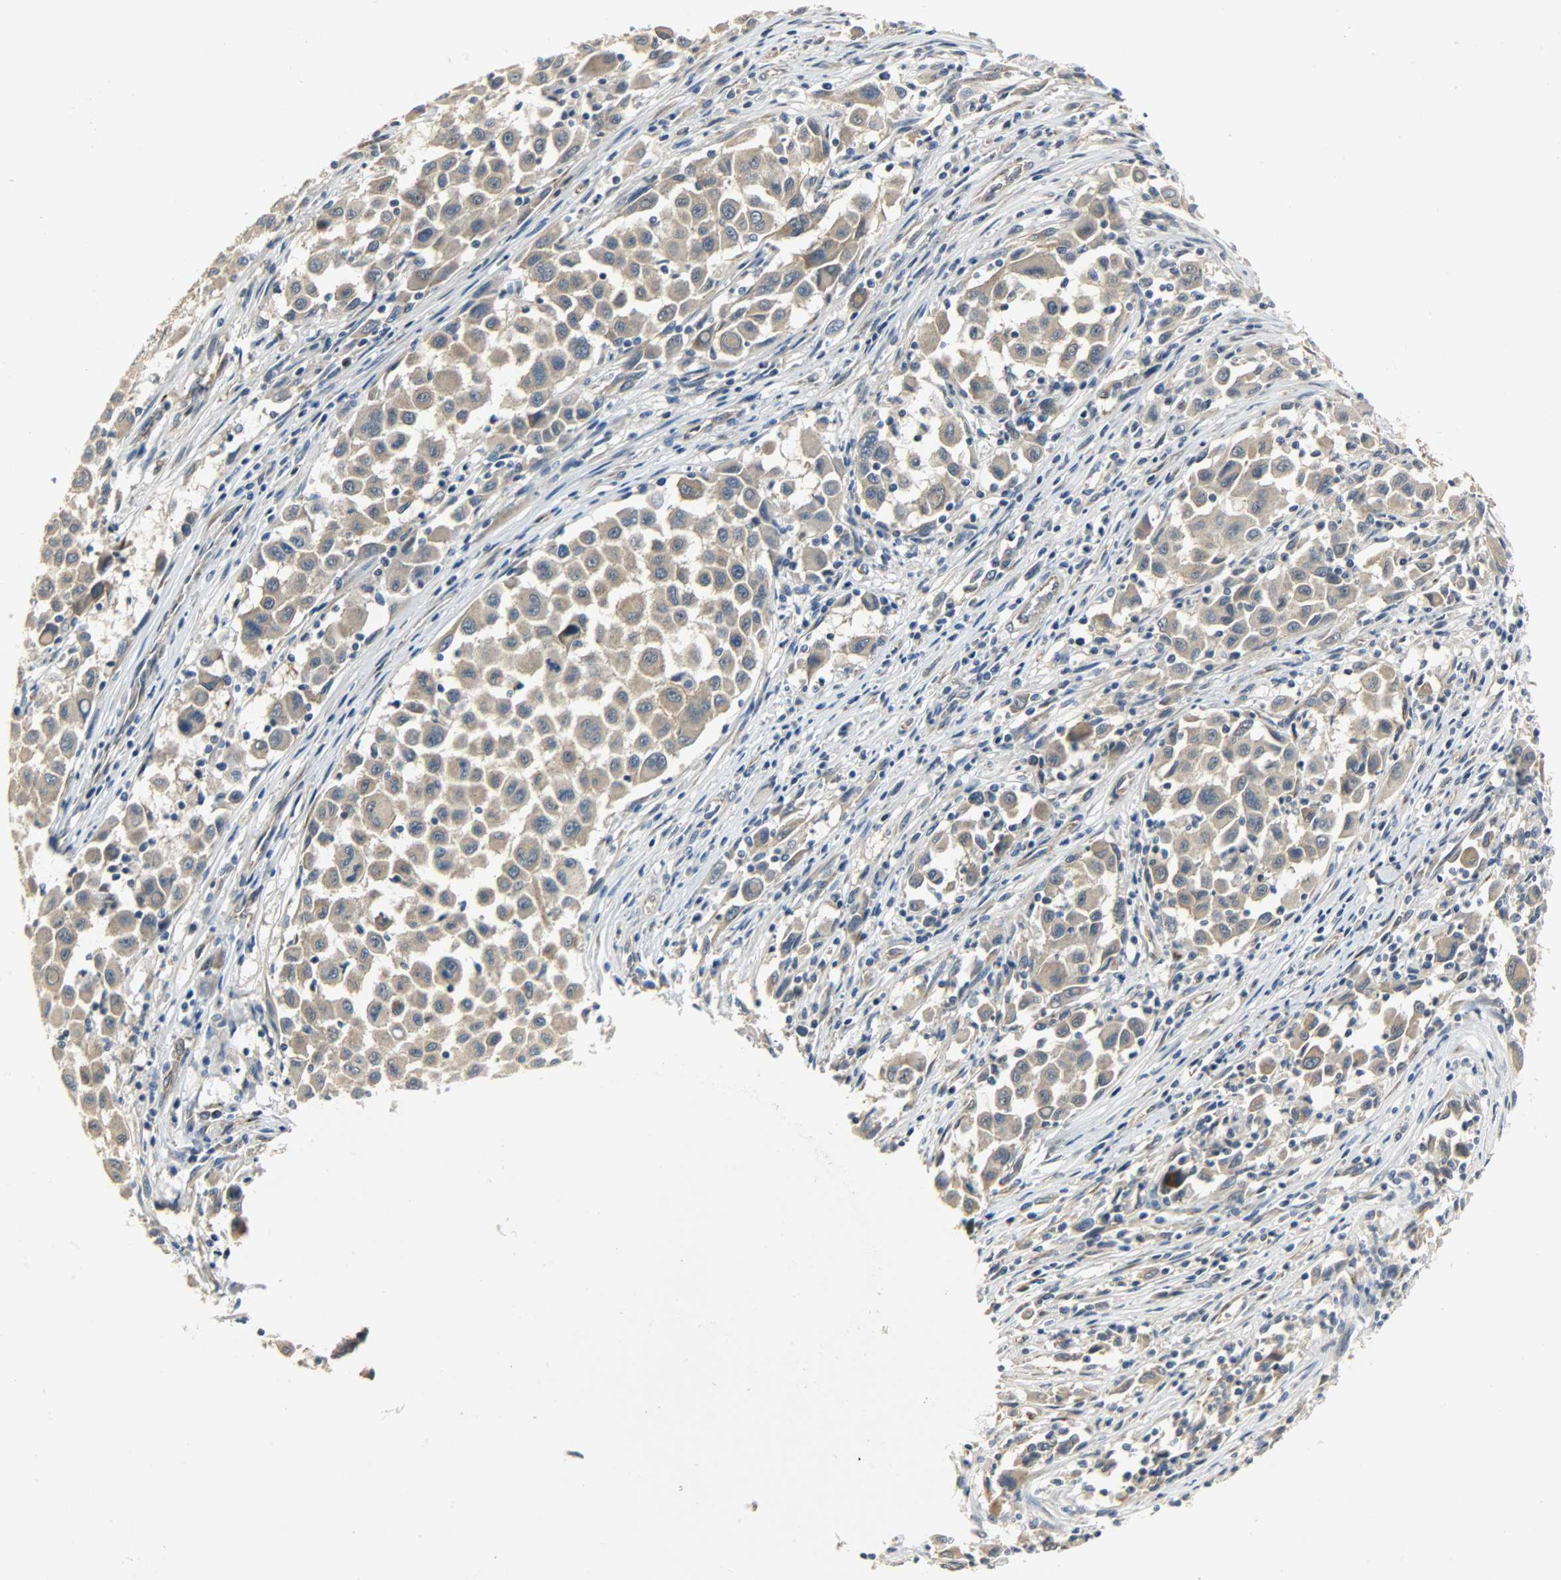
{"staining": {"intensity": "weak", "quantity": ">75%", "location": "cytoplasmic/membranous"}, "tissue": "melanoma", "cell_type": "Tumor cells", "image_type": "cancer", "snomed": [{"axis": "morphology", "description": "Malignant melanoma, Metastatic site"}, {"axis": "topography", "description": "Lymph node"}], "caption": "Weak cytoplasmic/membranous staining for a protein is seen in about >75% of tumor cells of malignant melanoma (metastatic site) using immunohistochemistry (IHC).", "gene": "KIAA1217", "patient": {"sex": "male", "age": 61}}